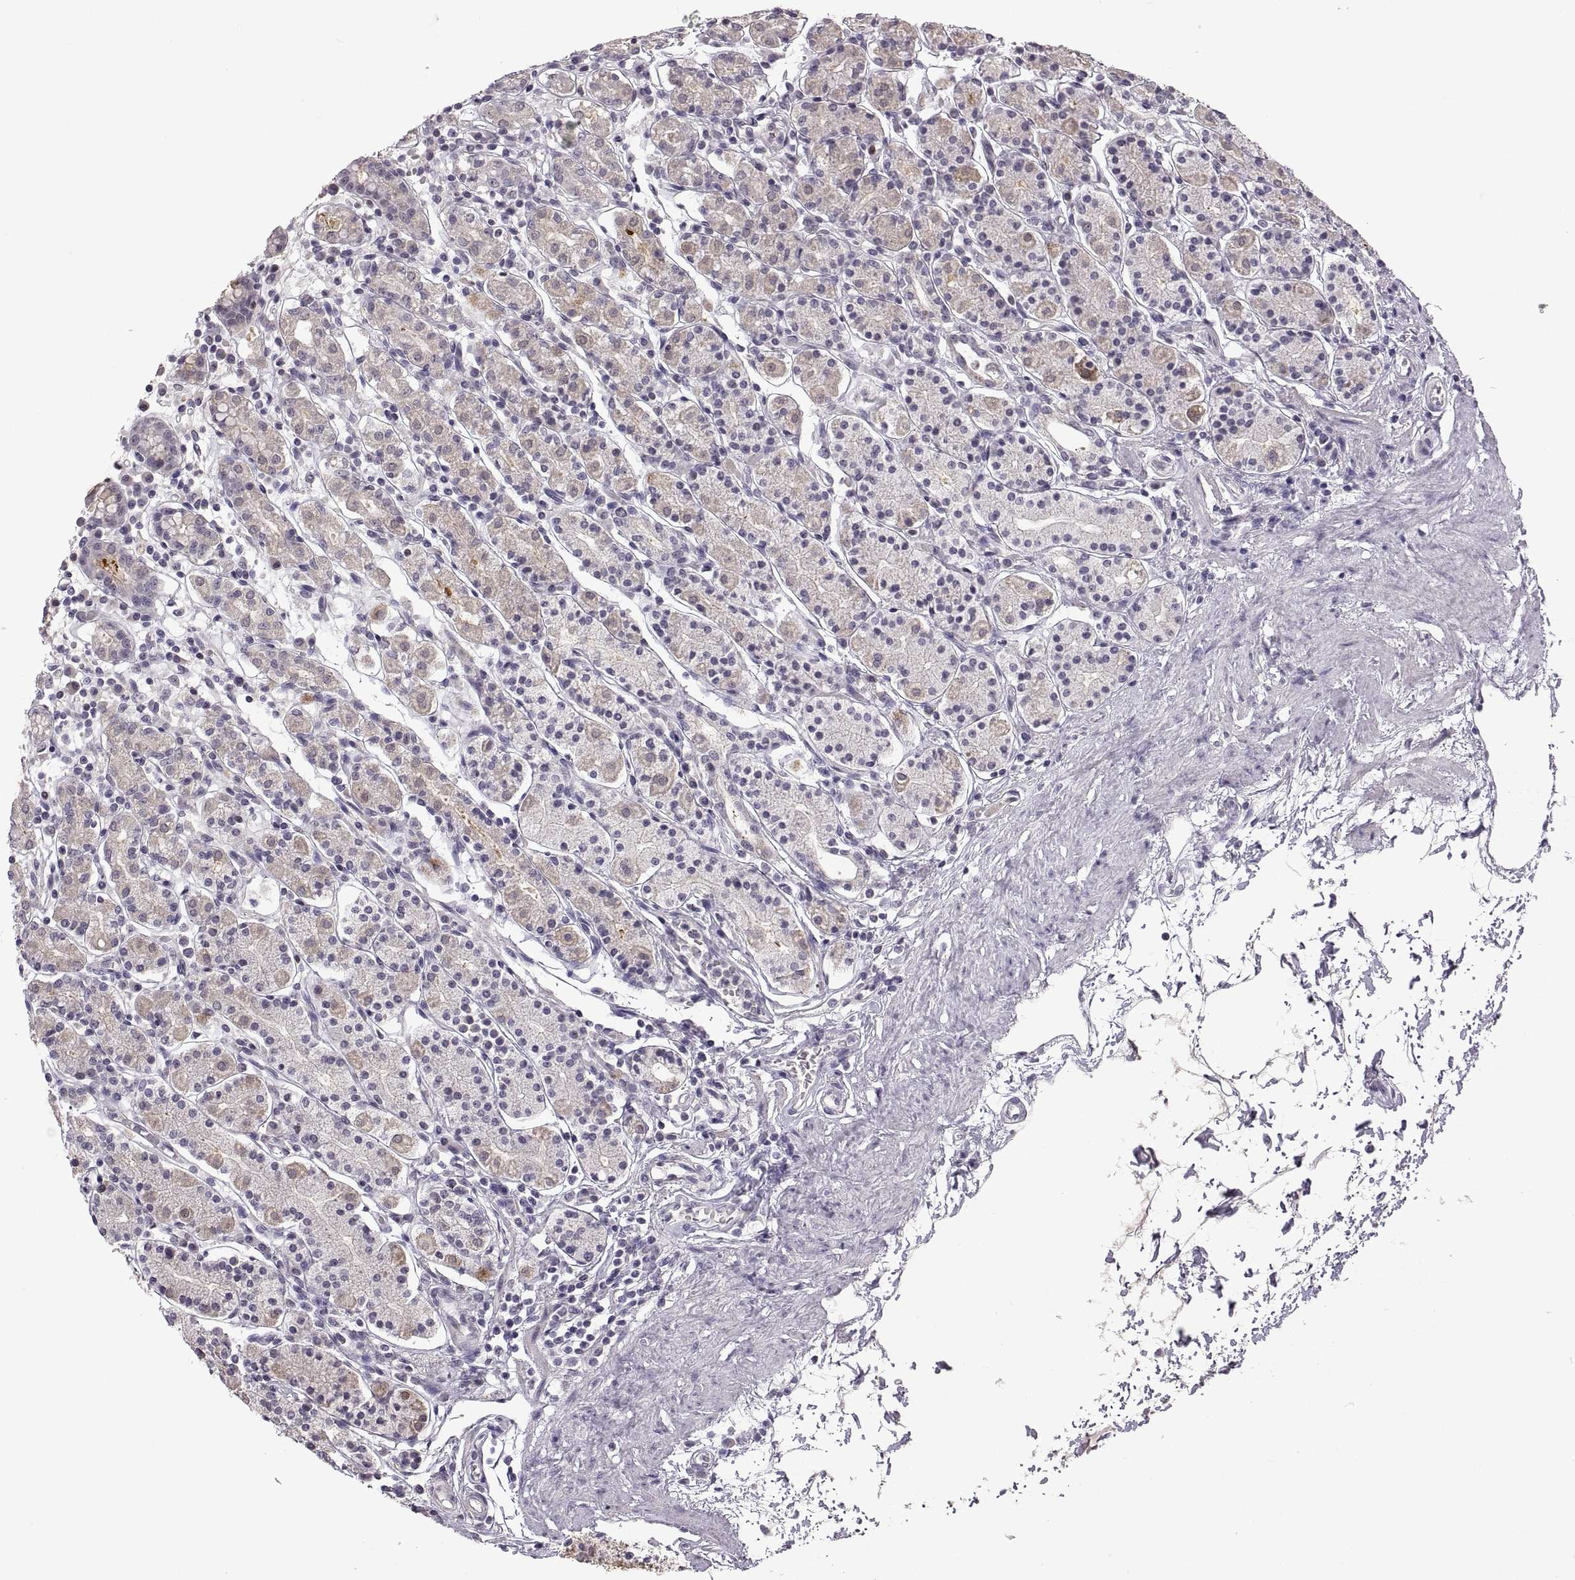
{"staining": {"intensity": "negative", "quantity": "none", "location": "none"}, "tissue": "stomach", "cell_type": "Glandular cells", "image_type": "normal", "snomed": [{"axis": "morphology", "description": "Normal tissue, NOS"}, {"axis": "topography", "description": "Stomach, upper"}, {"axis": "topography", "description": "Stomach"}], "caption": "A high-resolution image shows immunohistochemistry staining of normal stomach, which exhibits no significant expression in glandular cells. (Immunohistochemistry (ihc), brightfield microscopy, high magnification).", "gene": "NEK2", "patient": {"sex": "male", "age": 62}}